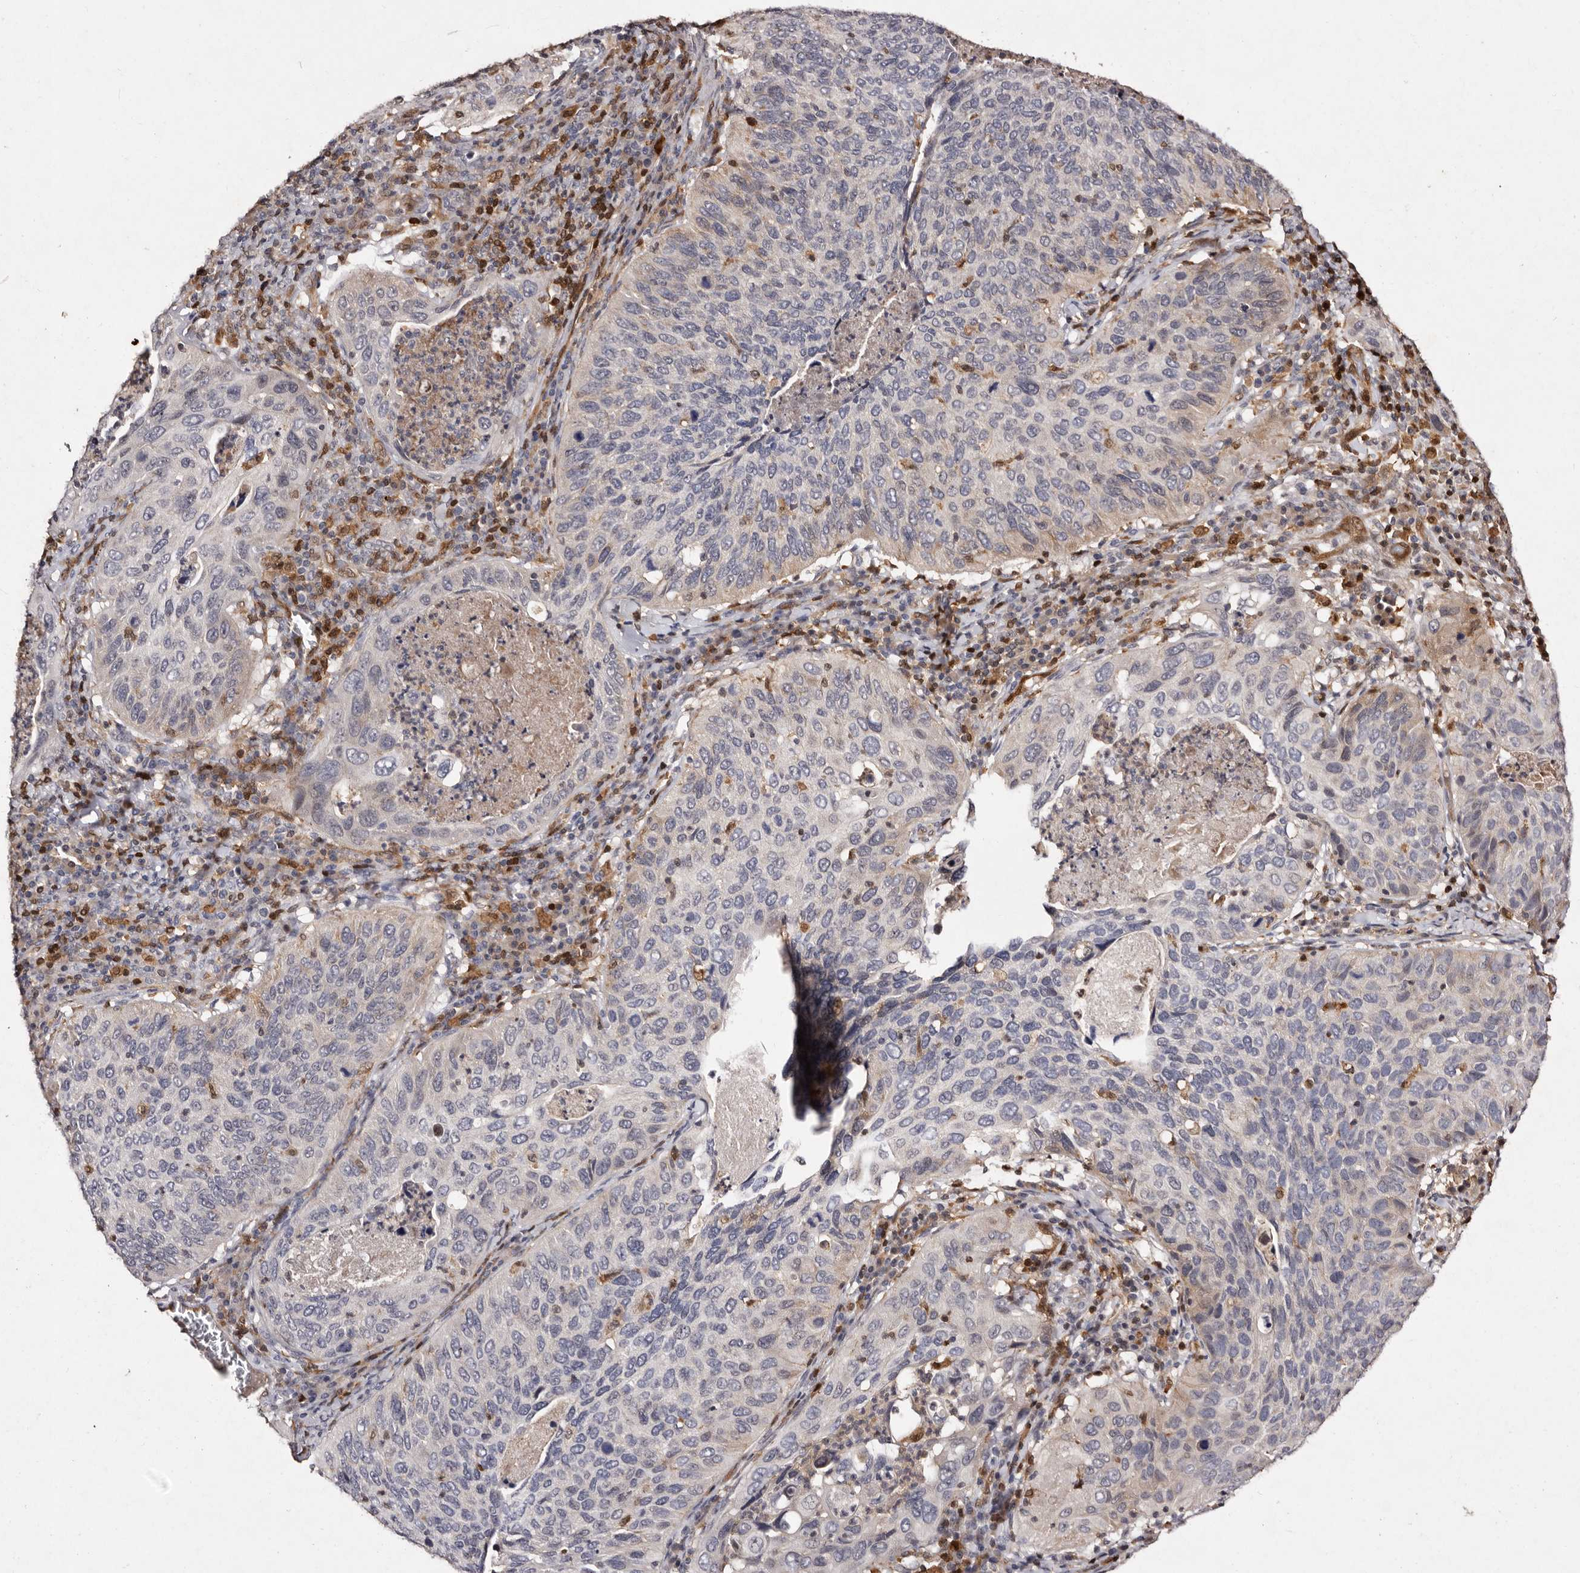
{"staining": {"intensity": "weak", "quantity": "<25%", "location": "cytoplasmic/membranous"}, "tissue": "cervical cancer", "cell_type": "Tumor cells", "image_type": "cancer", "snomed": [{"axis": "morphology", "description": "Squamous cell carcinoma, NOS"}, {"axis": "topography", "description": "Cervix"}], "caption": "An image of squamous cell carcinoma (cervical) stained for a protein shows no brown staining in tumor cells. (Immunohistochemistry (ihc), brightfield microscopy, high magnification).", "gene": "GIMAP4", "patient": {"sex": "female", "age": 38}}